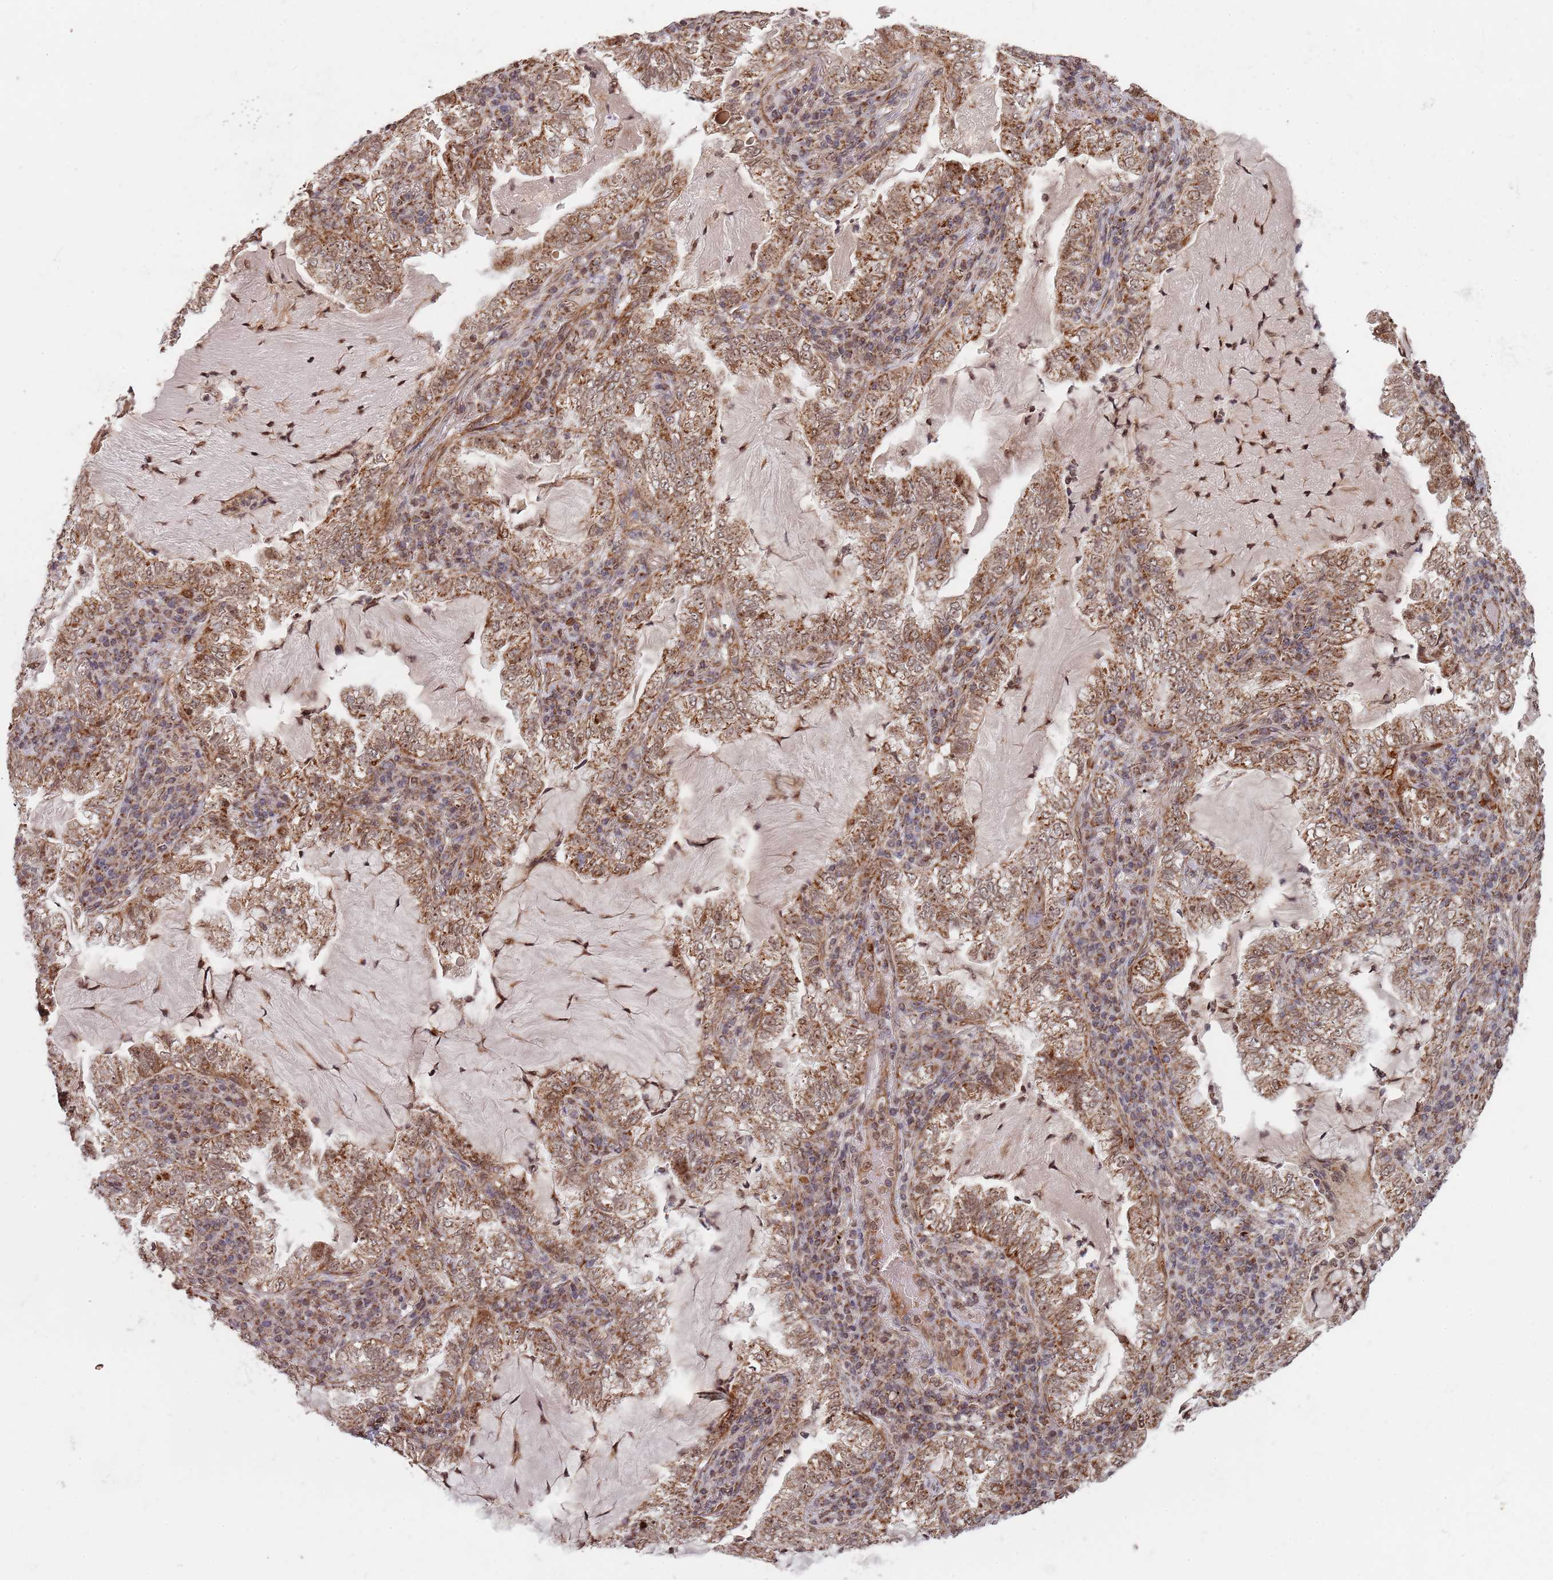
{"staining": {"intensity": "moderate", "quantity": ">75%", "location": "cytoplasmic/membranous,nuclear"}, "tissue": "lung cancer", "cell_type": "Tumor cells", "image_type": "cancer", "snomed": [{"axis": "morphology", "description": "Adenocarcinoma, NOS"}, {"axis": "topography", "description": "Lung"}], "caption": "Immunohistochemistry (DAB) staining of lung cancer (adenocarcinoma) demonstrates moderate cytoplasmic/membranous and nuclear protein staining in about >75% of tumor cells.", "gene": "DCHS1", "patient": {"sex": "female", "age": 73}}